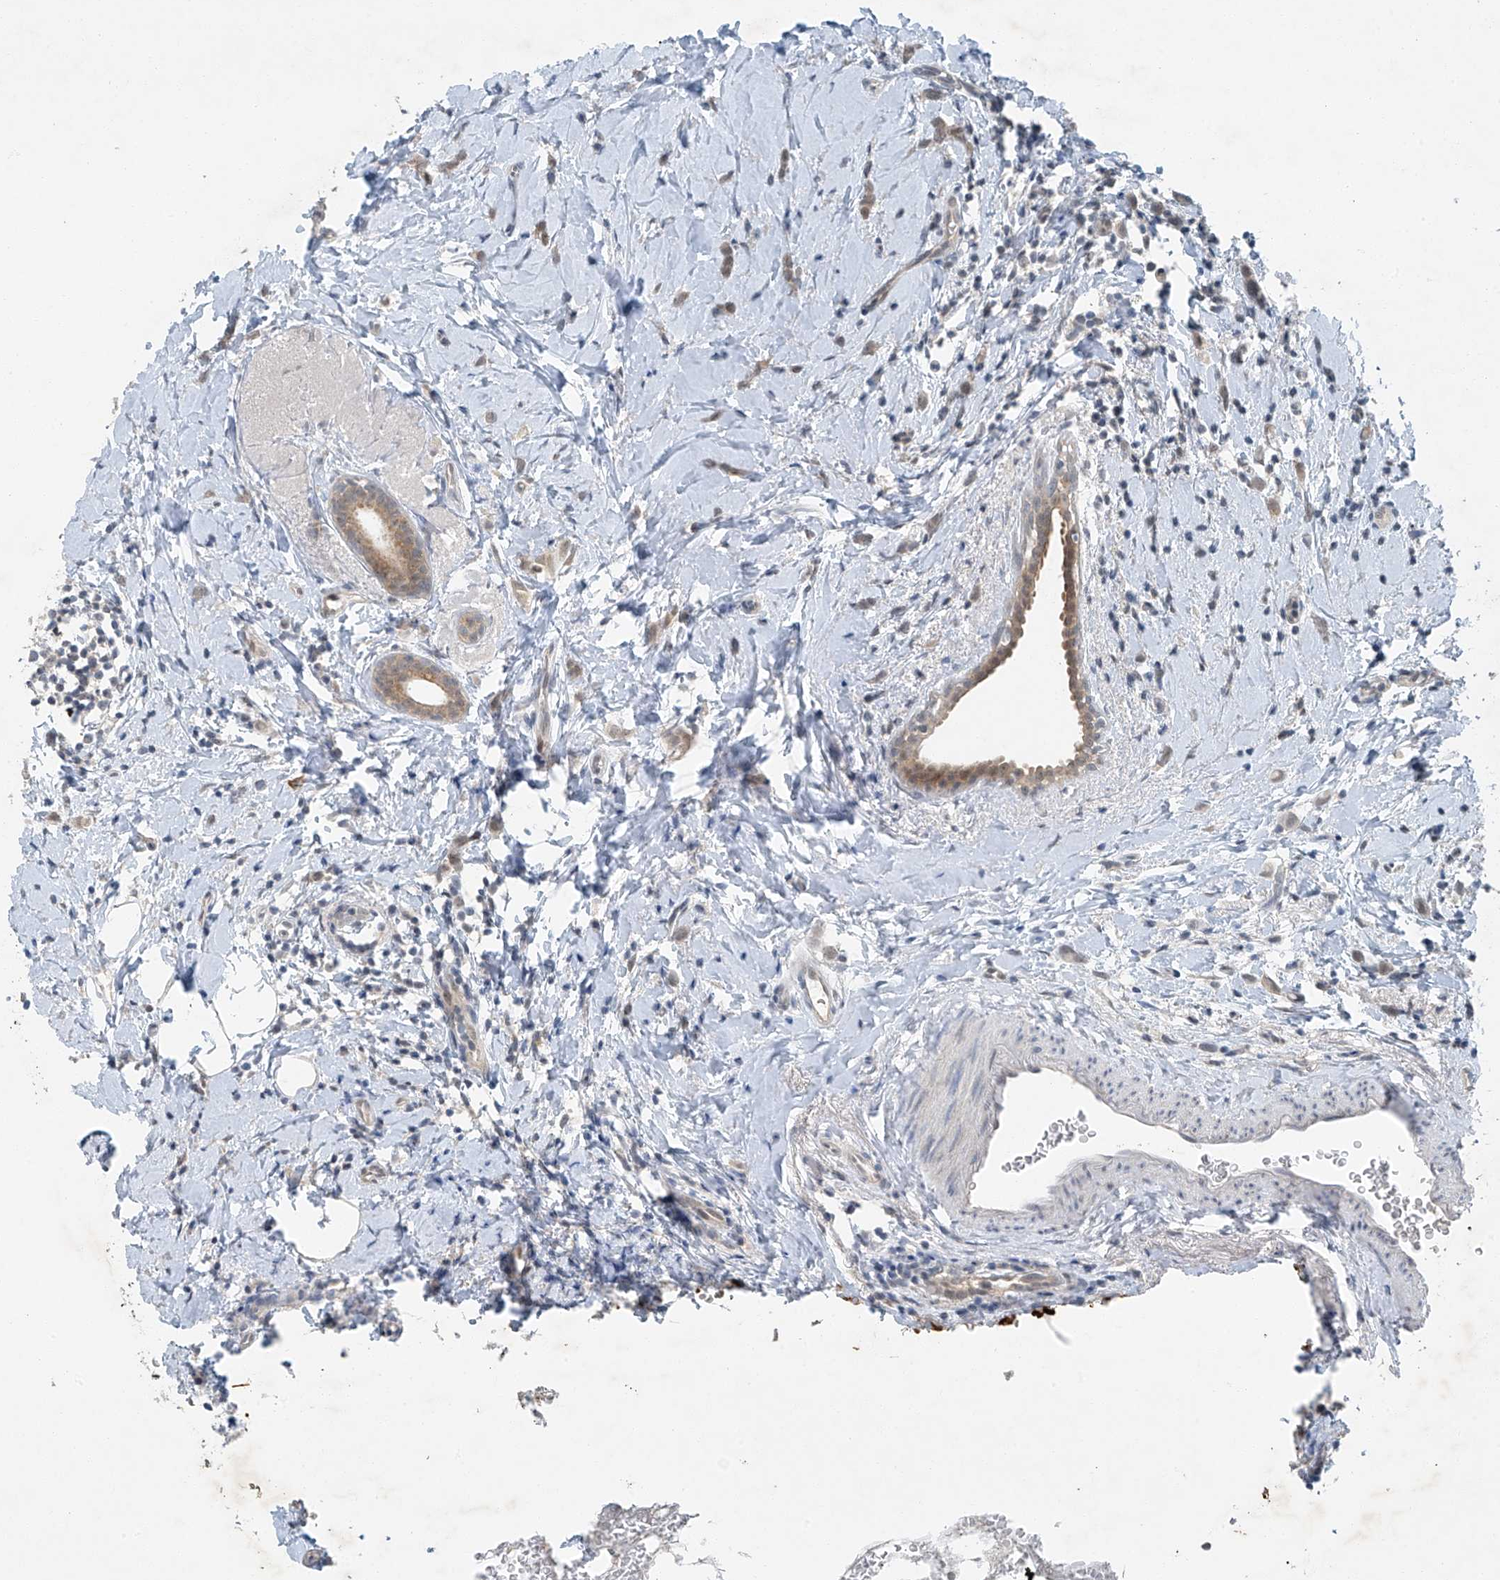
{"staining": {"intensity": "weak", "quantity": "25%-75%", "location": "cytoplasmic/membranous"}, "tissue": "breast cancer", "cell_type": "Tumor cells", "image_type": "cancer", "snomed": [{"axis": "morphology", "description": "Lobular carcinoma"}, {"axis": "topography", "description": "Breast"}], "caption": "Weak cytoplasmic/membranous protein staining is present in approximately 25%-75% of tumor cells in breast cancer.", "gene": "TAF8", "patient": {"sex": "female", "age": 47}}